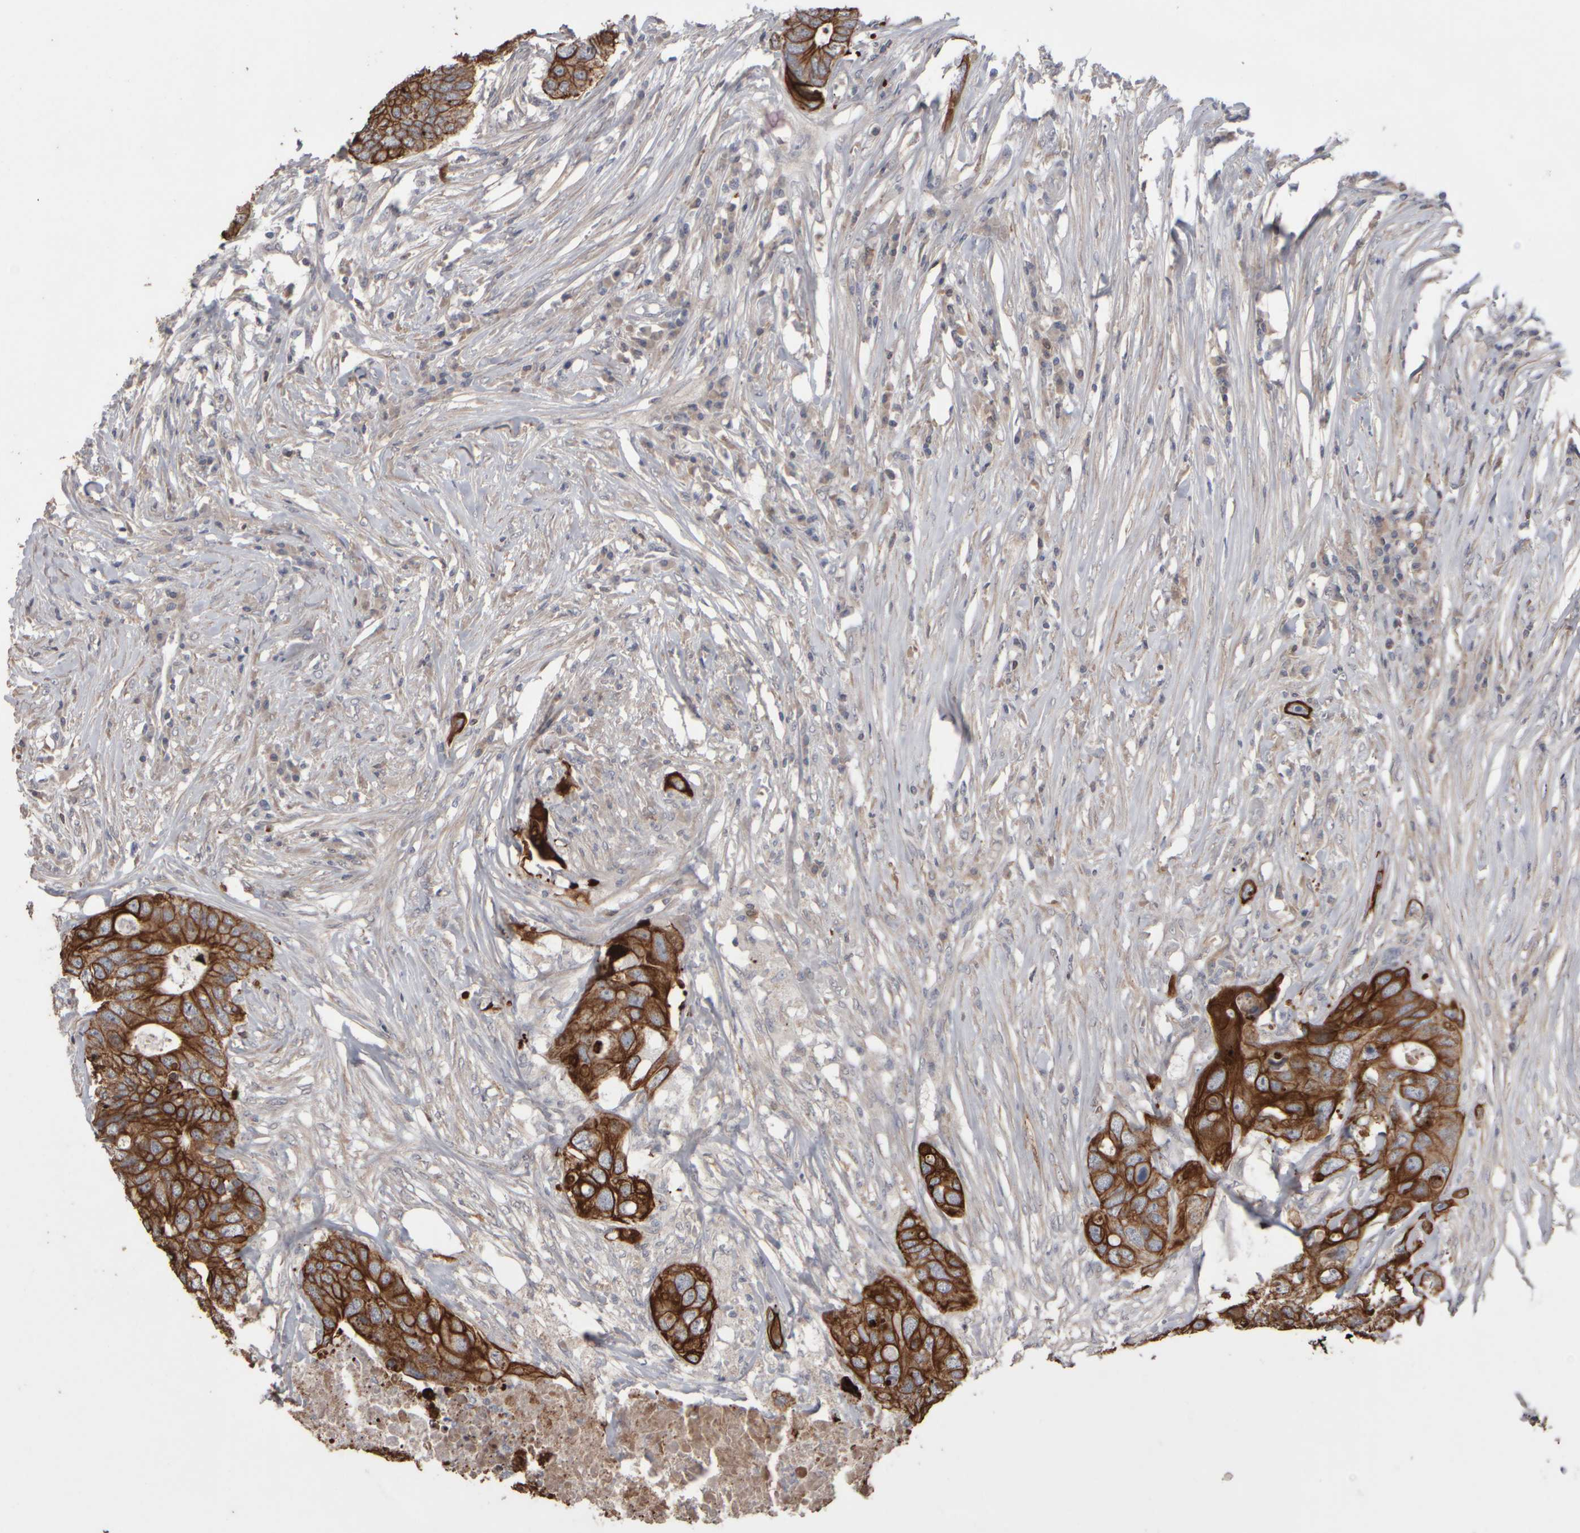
{"staining": {"intensity": "strong", "quantity": ">75%", "location": "cytoplasmic/membranous"}, "tissue": "colorectal cancer", "cell_type": "Tumor cells", "image_type": "cancer", "snomed": [{"axis": "morphology", "description": "Adenocarcinoma, NOS"}, {"axis": "topography", "description": "Colon"}], "caption": "Brown immunohistochemical staining in human adenocarcinoma (colorectal) reveals strong cytoplasmic/membranous expression in approximately >75% of tumor cells.", "gene": "EPHX2", "patient": {"sex": "male", "age": 71}}